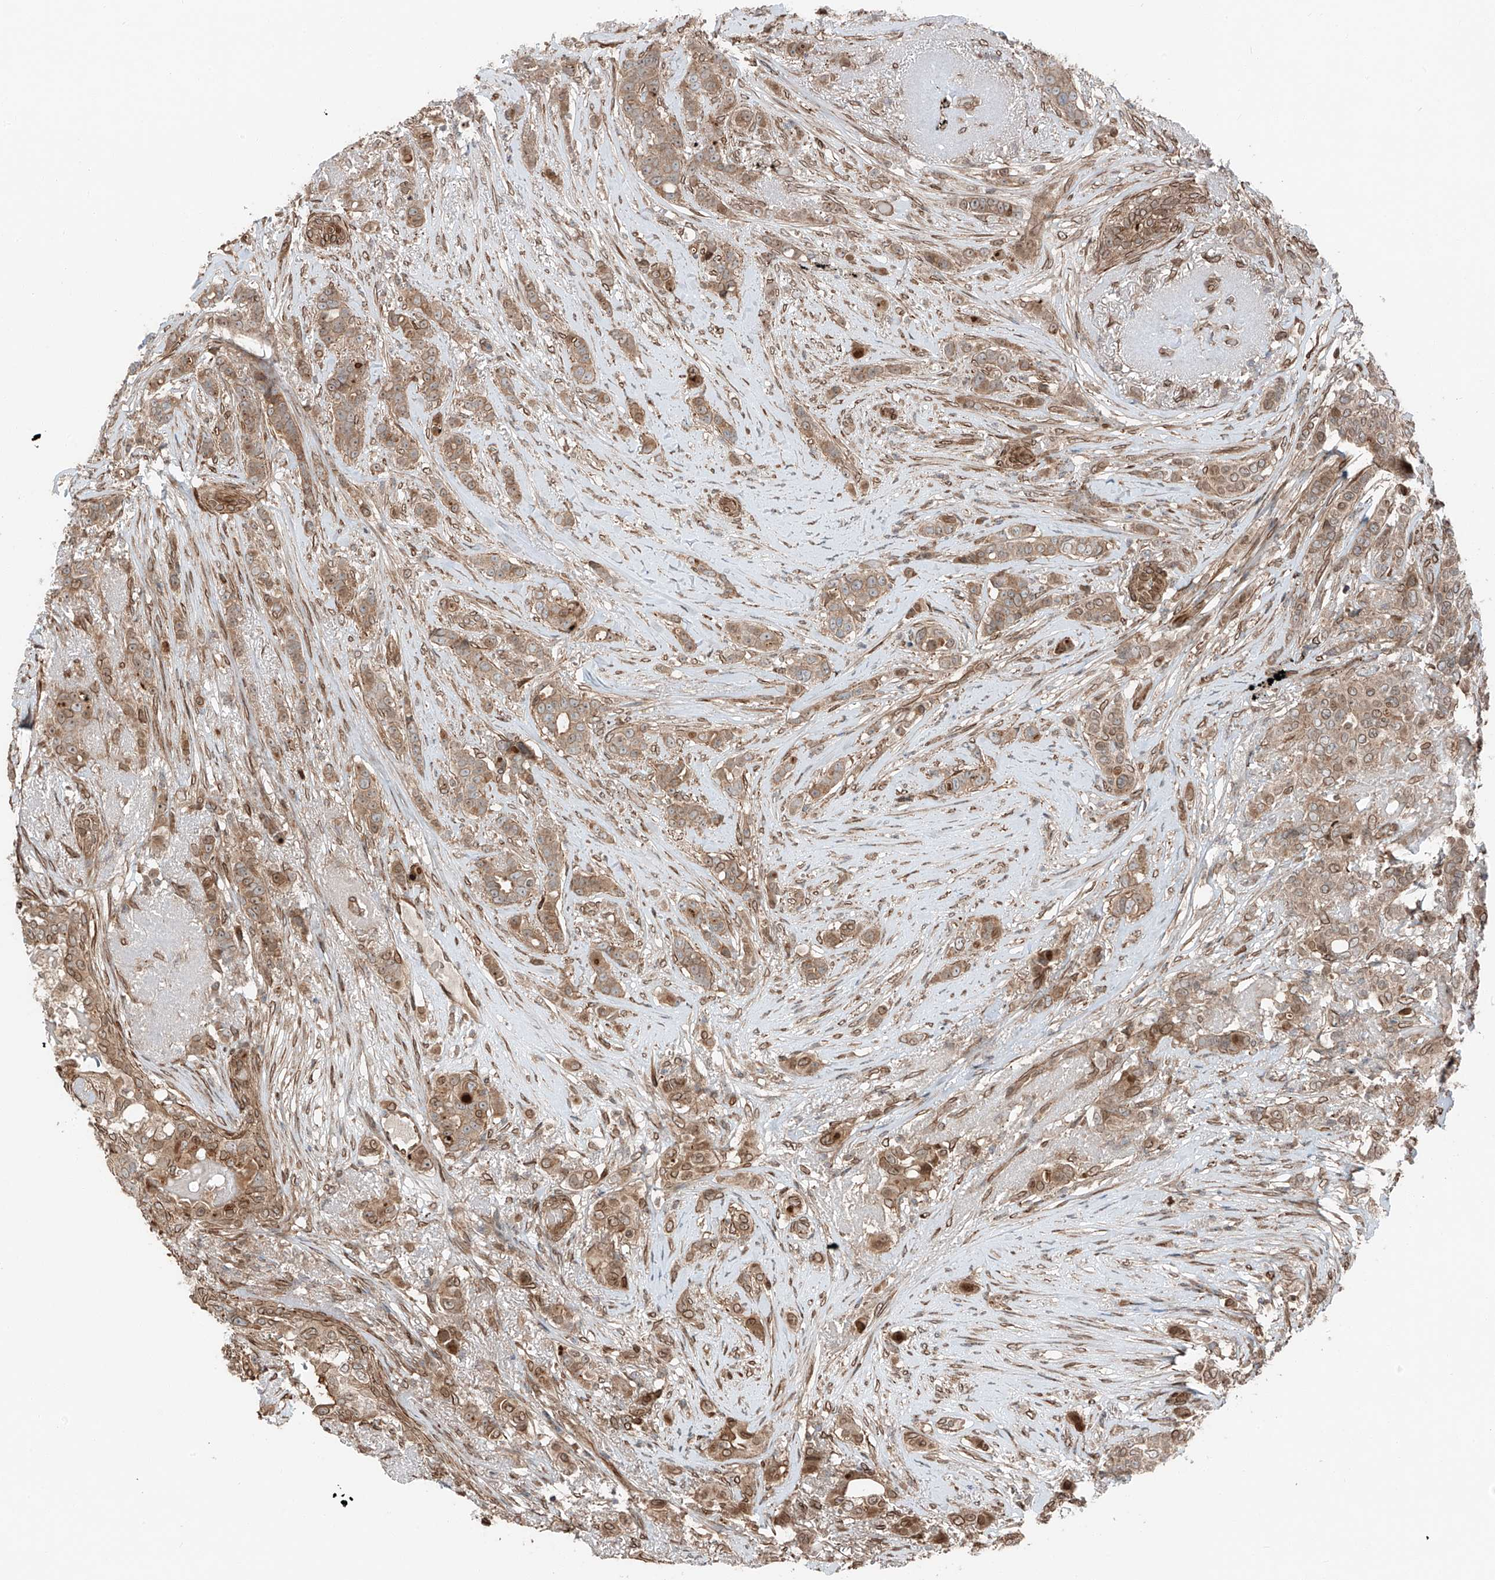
{"staining": {"intensity": "moderate", "quantity": ">75%", "location": "cytoplasmic/membranous,nuclear"}, "tissue": "breast cancer", "cell_type": "Tumor cells", "image_type": "cancer", "snomed": [{"axis": "morphology", "description": "Lobular carcinoma"}, {"axis": "topography", "description": "Breast"}], "caption": "Moderate cytoplasmic/membranous and nuclear staining for a protein is seen in approximately >75% of tumor cells of breast cancer (lobular carcinoma) using immunohistochemistry (IHC).", "gene": "CEP162", "patient": {"sex": "female", "age": 51}}